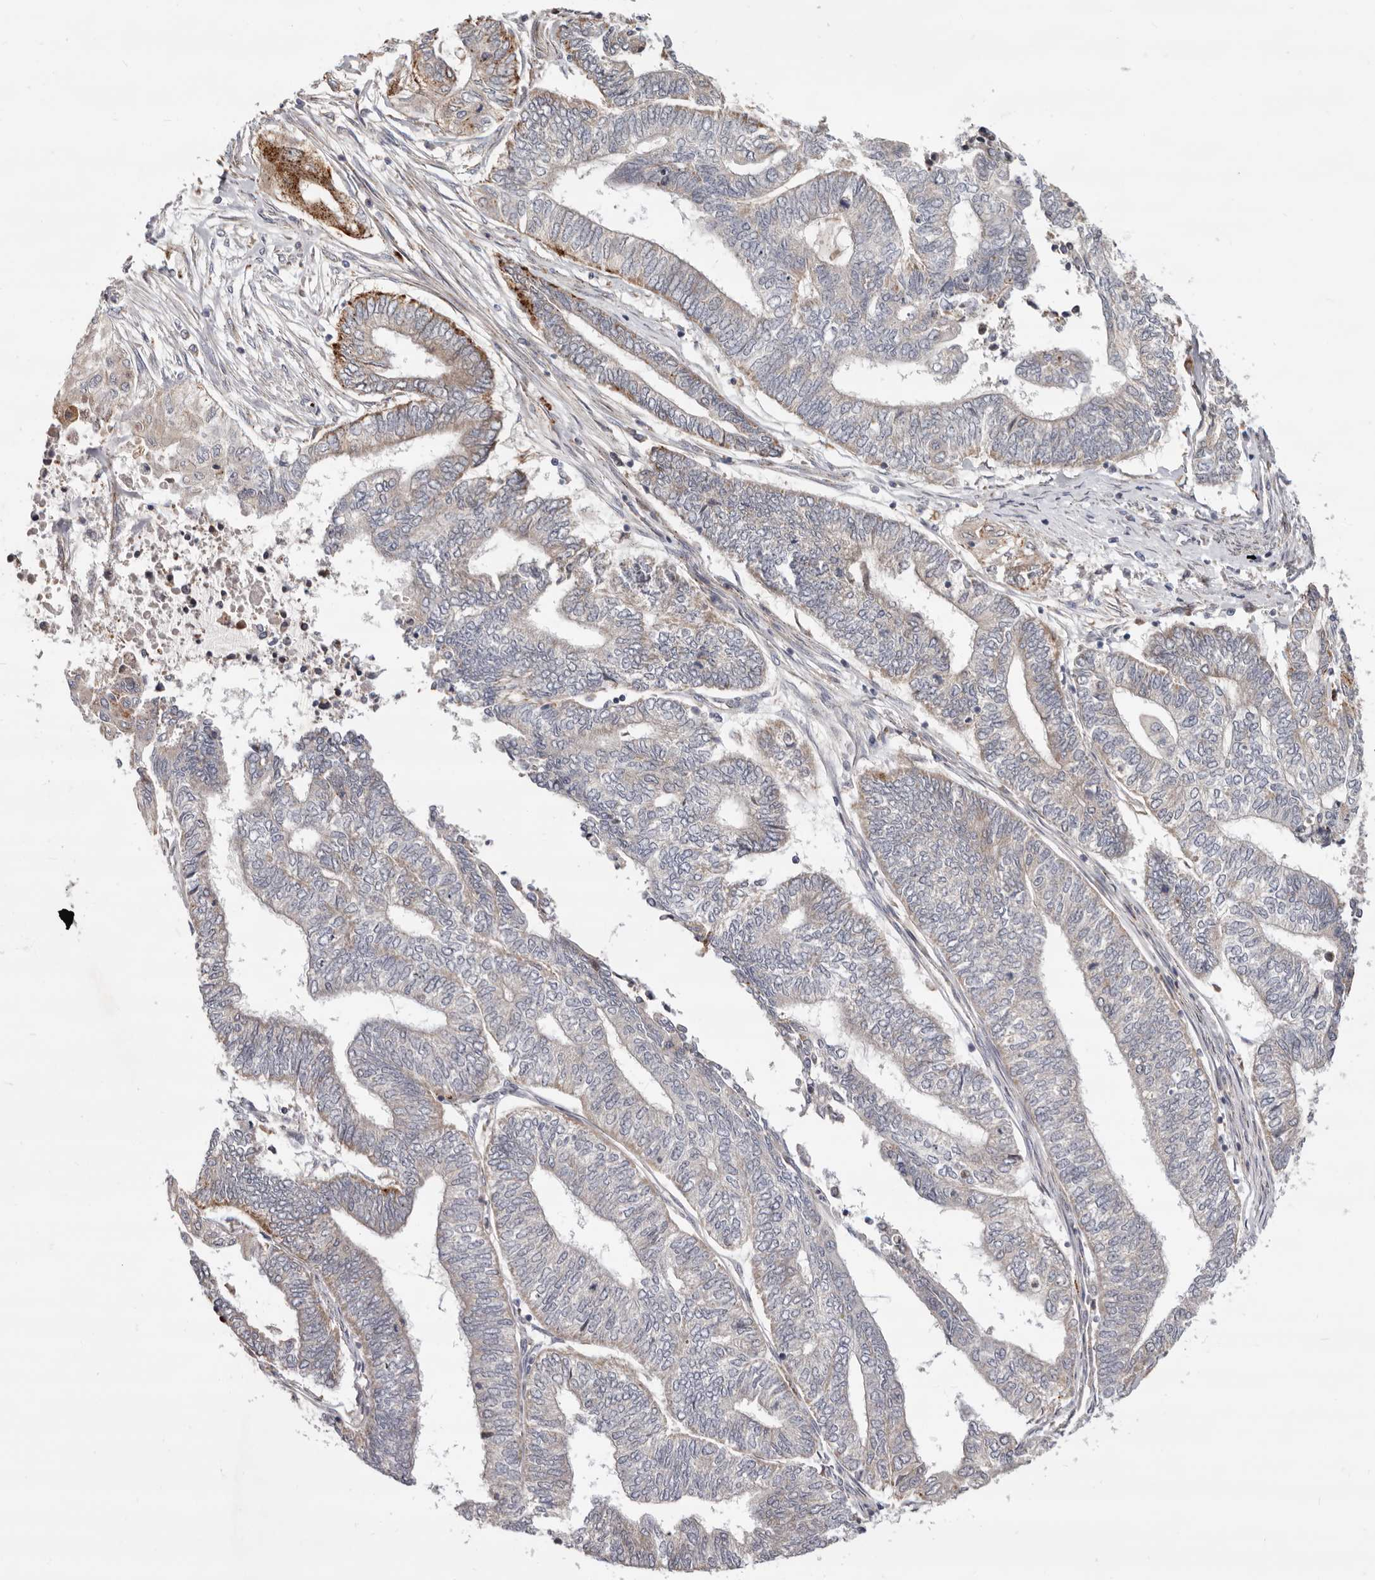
{"staining": {"intensity": "moderate", "quantity": "<25%", "location": "cytoplasmic/membranous"}, "tissue": "endometrial cancer", "cell_type": "Tumor cells", "image_type": "cancer", "snomed": [{"axis": "morphology", "description": "Adenocarcinoma, NOS"}, {"axis": "topography", "description": "Uterus"}, {"axis": "topography", "description": "Endometrium"}], "caption": "This is a photomicrograph of IHC staining of endometrial cancer (adenocarcinoma), which shows moderate staining in the cytoplasmic/membranous of tumor cells.", "gene": "TOR3A", "patient": {"sex": "female", "age": 70}}